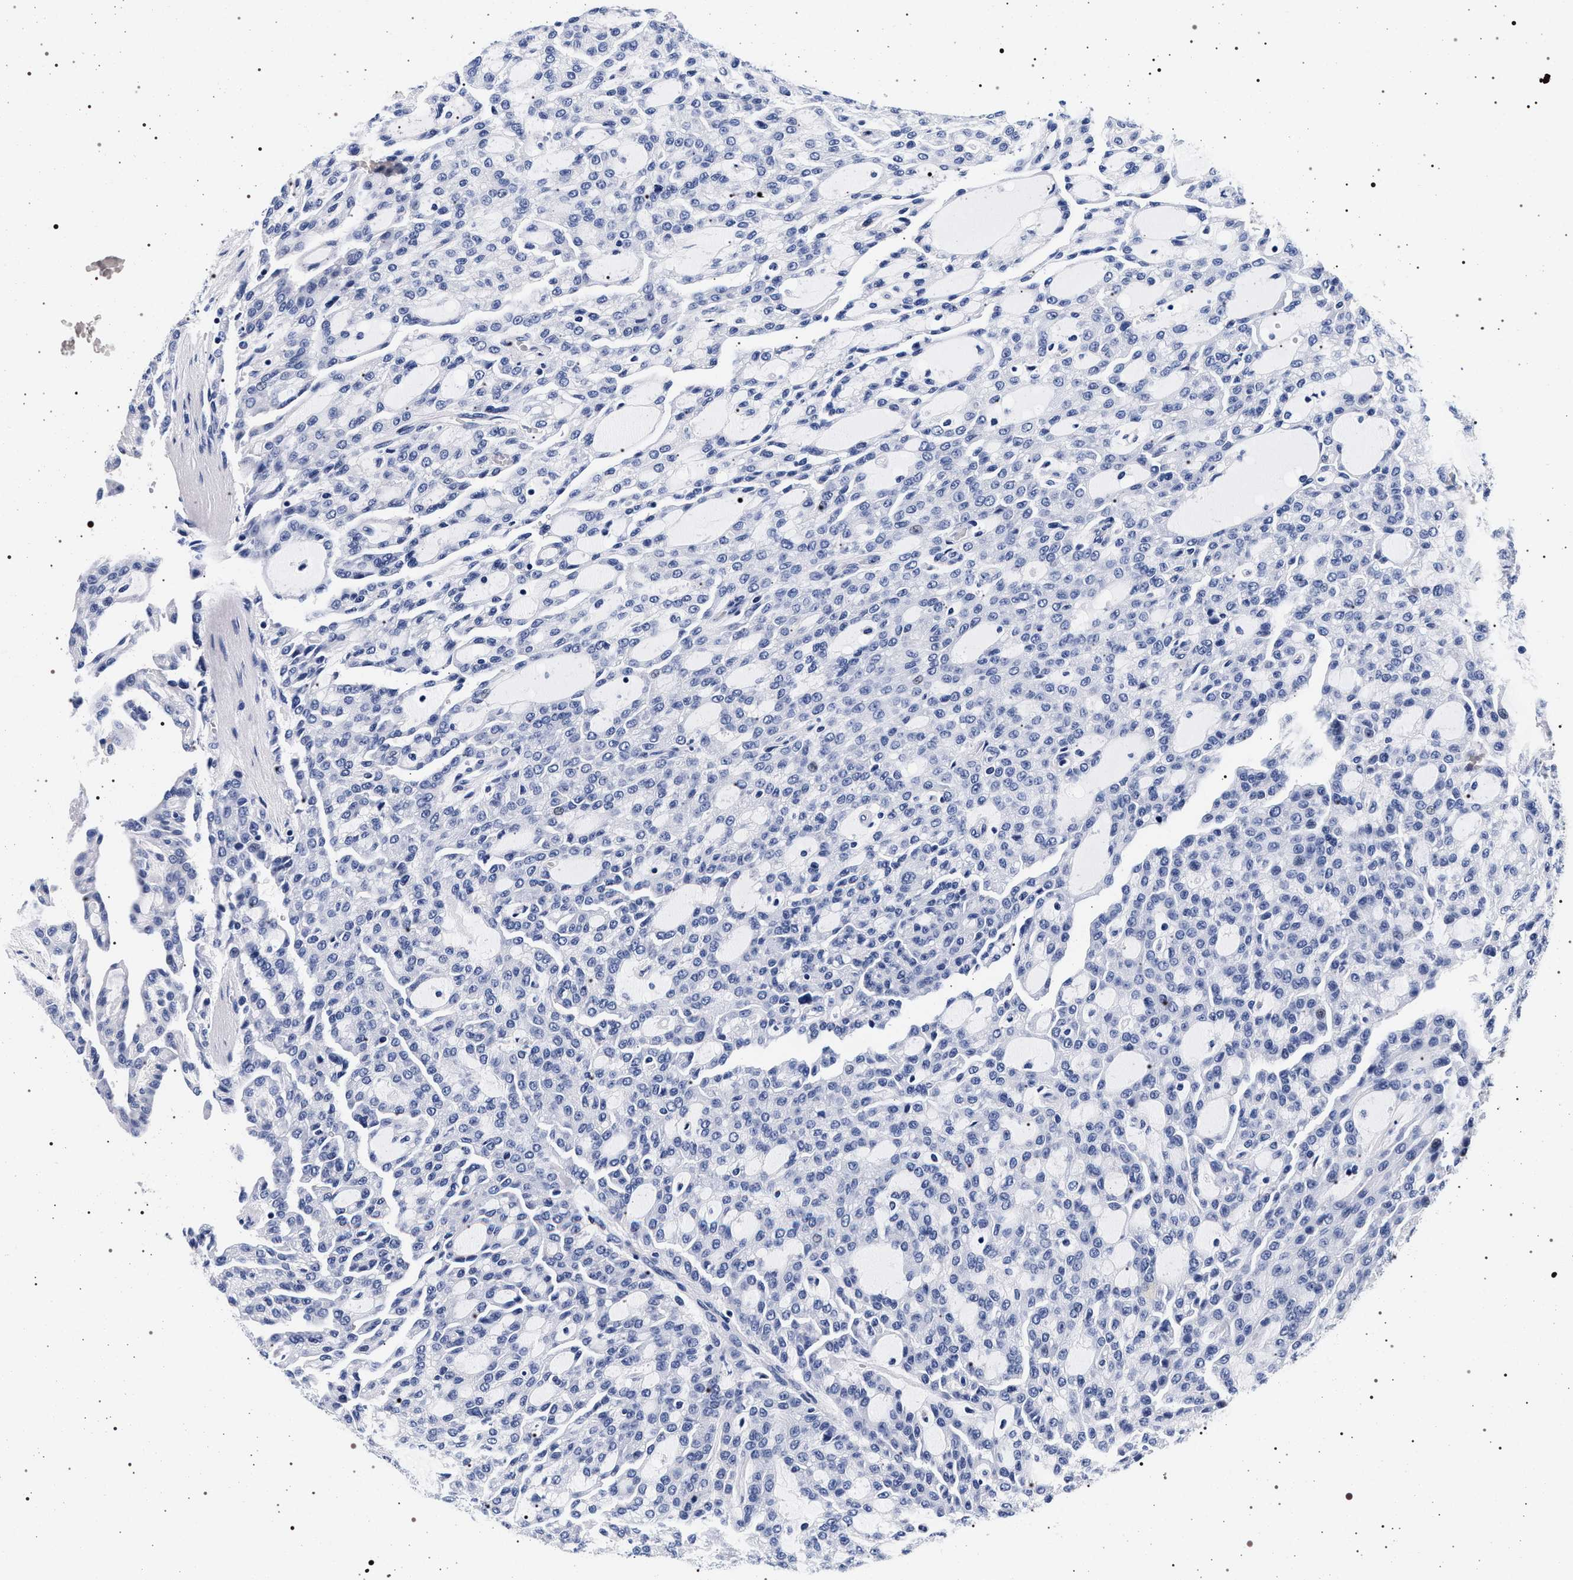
{"staining": {"intensity": "negative", "quantity": "none", "location": "none"}, "tissue": "renal cancer", "cell_type": "Tumor cells", "image_type": "cancer", "snomed": [{"axis": "morphology", "description": "Adenocarcinoma, NOS"}, {"axis": "topography", "description": "Kidney"}], "caption": "The micrograph exhibits no staining of tumor cells in renal cancer.", "gene": "SYN1", "patient": {"sex": "male", "age": 63}}